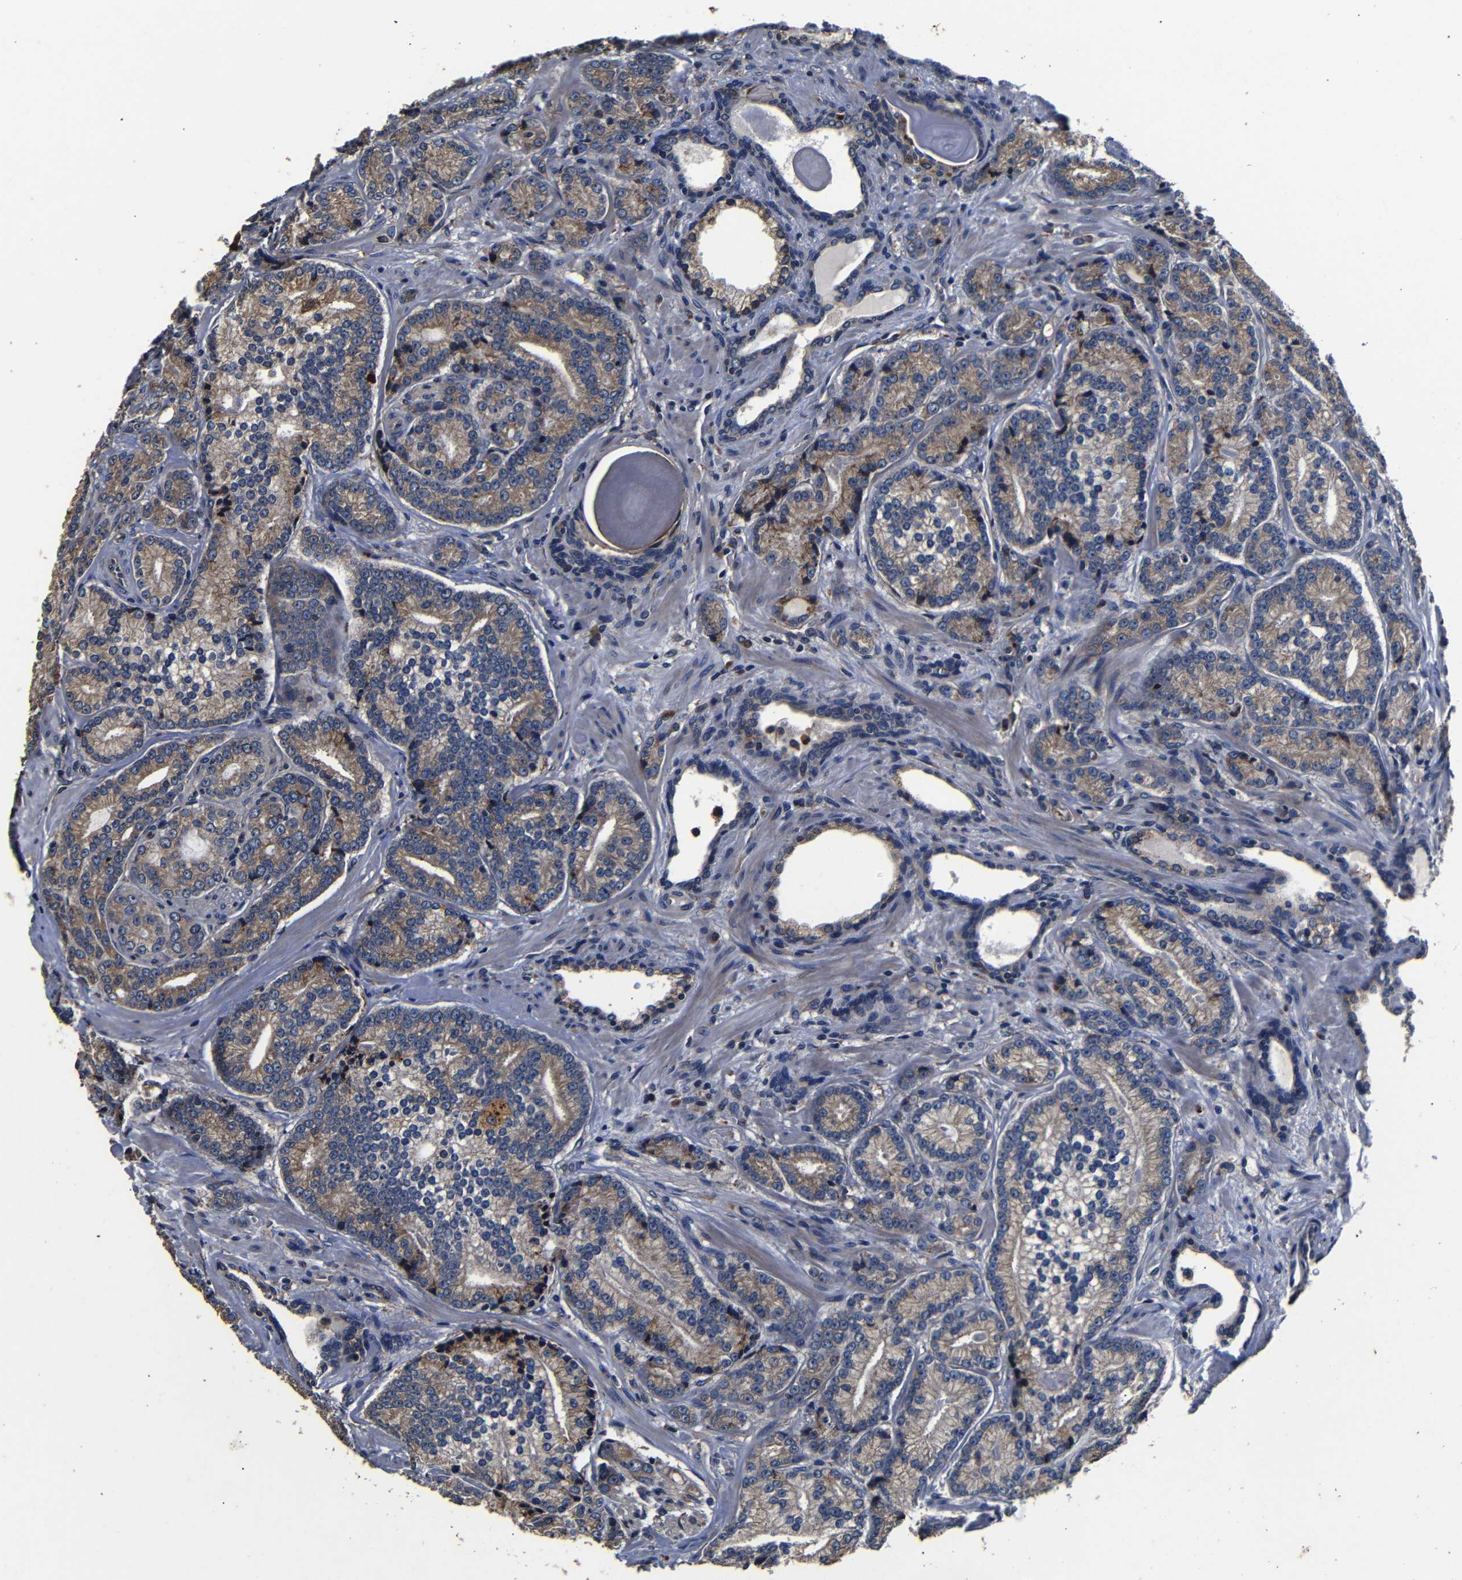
{"staining": {"intensity": "moderate", "quantity": ">75%", "location": "cytoplasmic/membranous"}, "tissue": "prostate cancer", "cell_type": "Tumor cells", "image_type": "cancer", "snomed": [{"axis": "morphology", "description": "Adenocarcinoma, High grade"}, {"axis": "topography", "description": "Prostate"}], "caption": "Immunohistochemical staining of prostate cancer (adenocarcinoma (high-grade)) displays medium levels of moderate cytoplasmic/membranous expression in approximately >75% of tumor cells.", "gene": "SCN9A", "patient": {"sex": "male", "age": 61}}